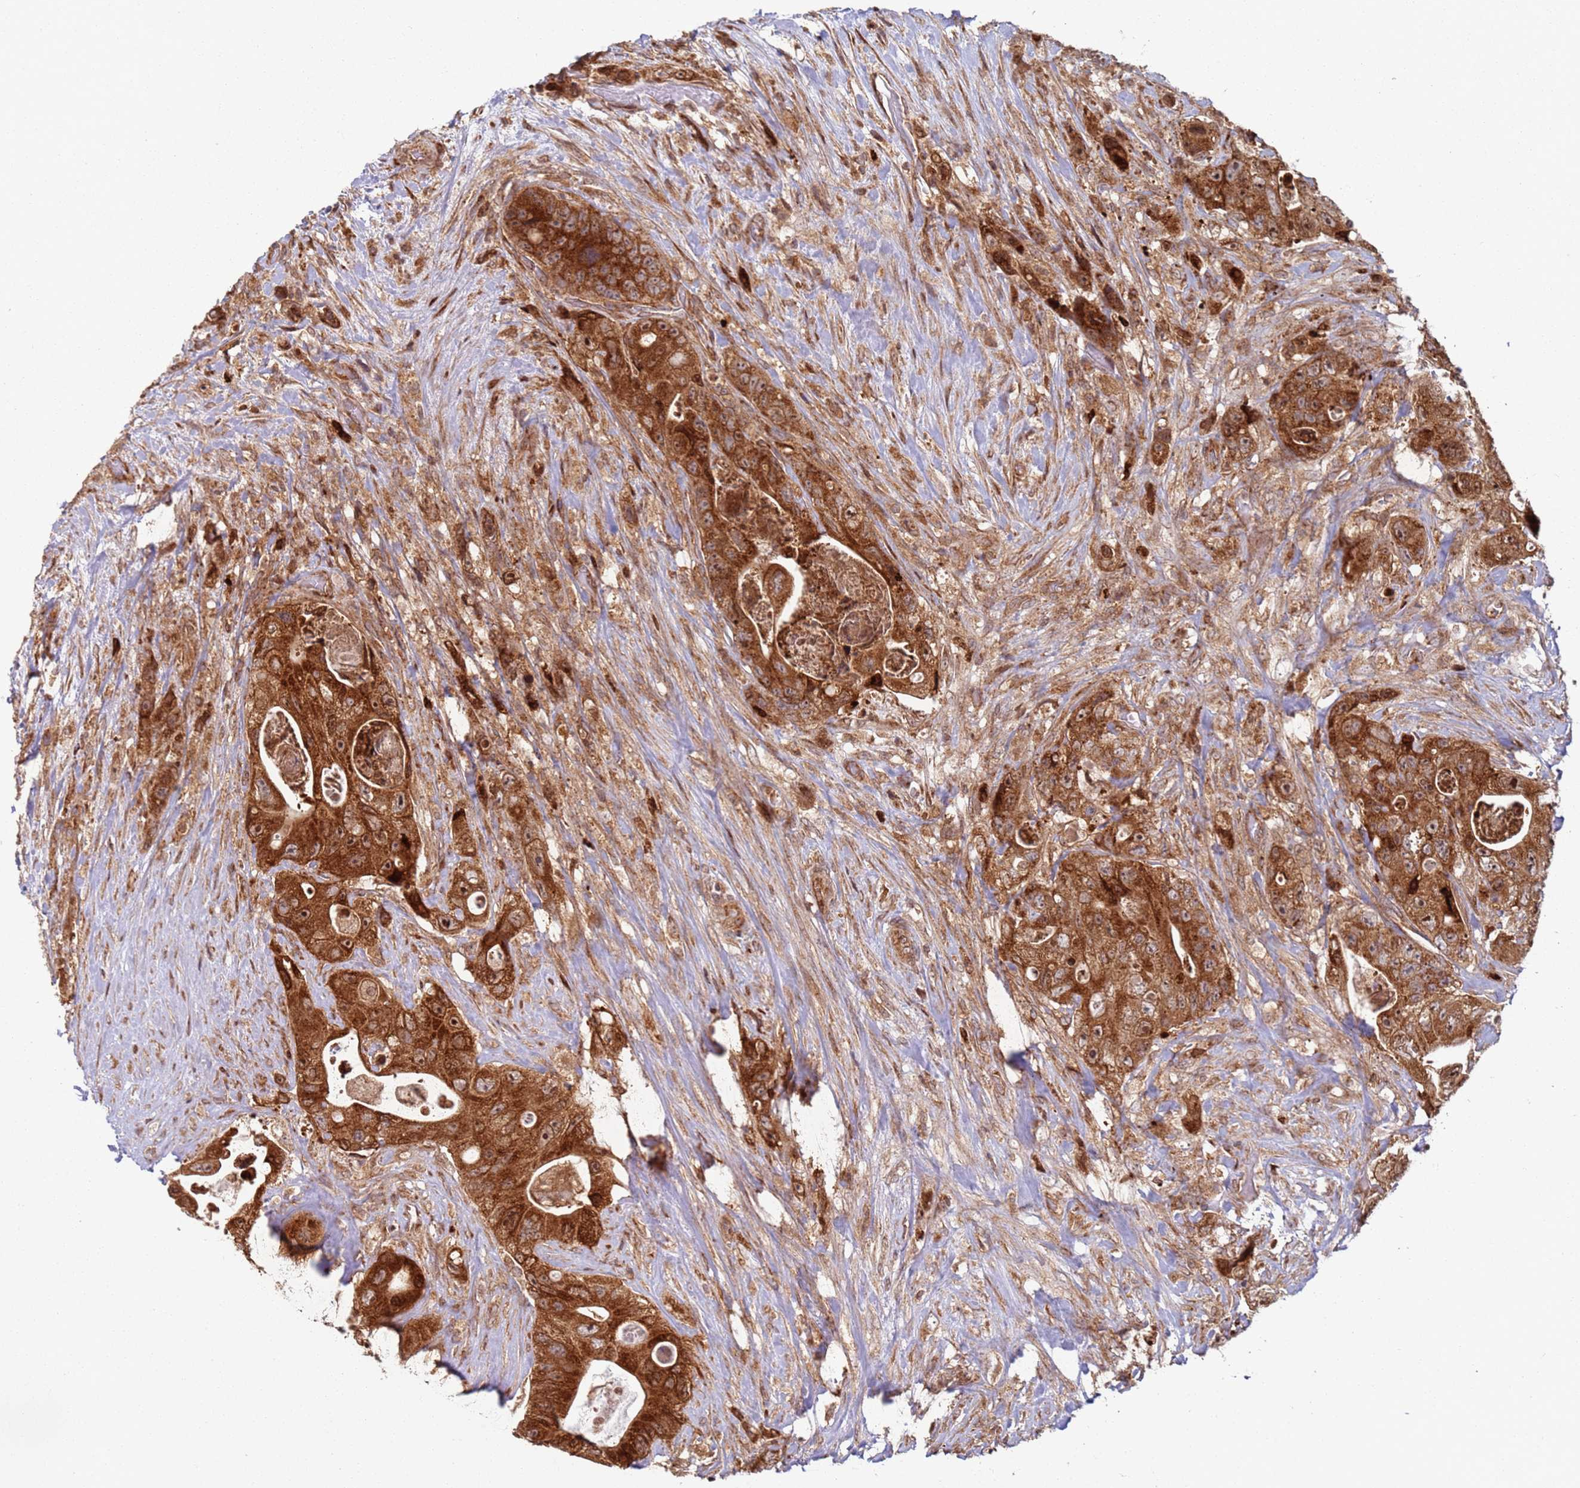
{"staining": {"intensity": "strong", "quantity": ">75%", "location": "cytoplasmic/membranous,nuclear"}, "tissue": "colorectal cancer", "cell_type": "Tumor cells", "image_type": "cancer", "snomed": [{"axis": "morphology", "description": "Adenocarcinoma, NOS"}, {"axis": "topography", "description": "Colon"}], "caption": "Immunohistochemistry (IHC) (DAB (3,3'-diaminobenzidine)) staining of human colorectal adenocarcinoma exhibits strong cytoplasmic/membranous and nuclear protein staining in about >75% of tumor cells.", "gene": "HNRNPLL", "patient": {"sex": "female", "age": 46}}